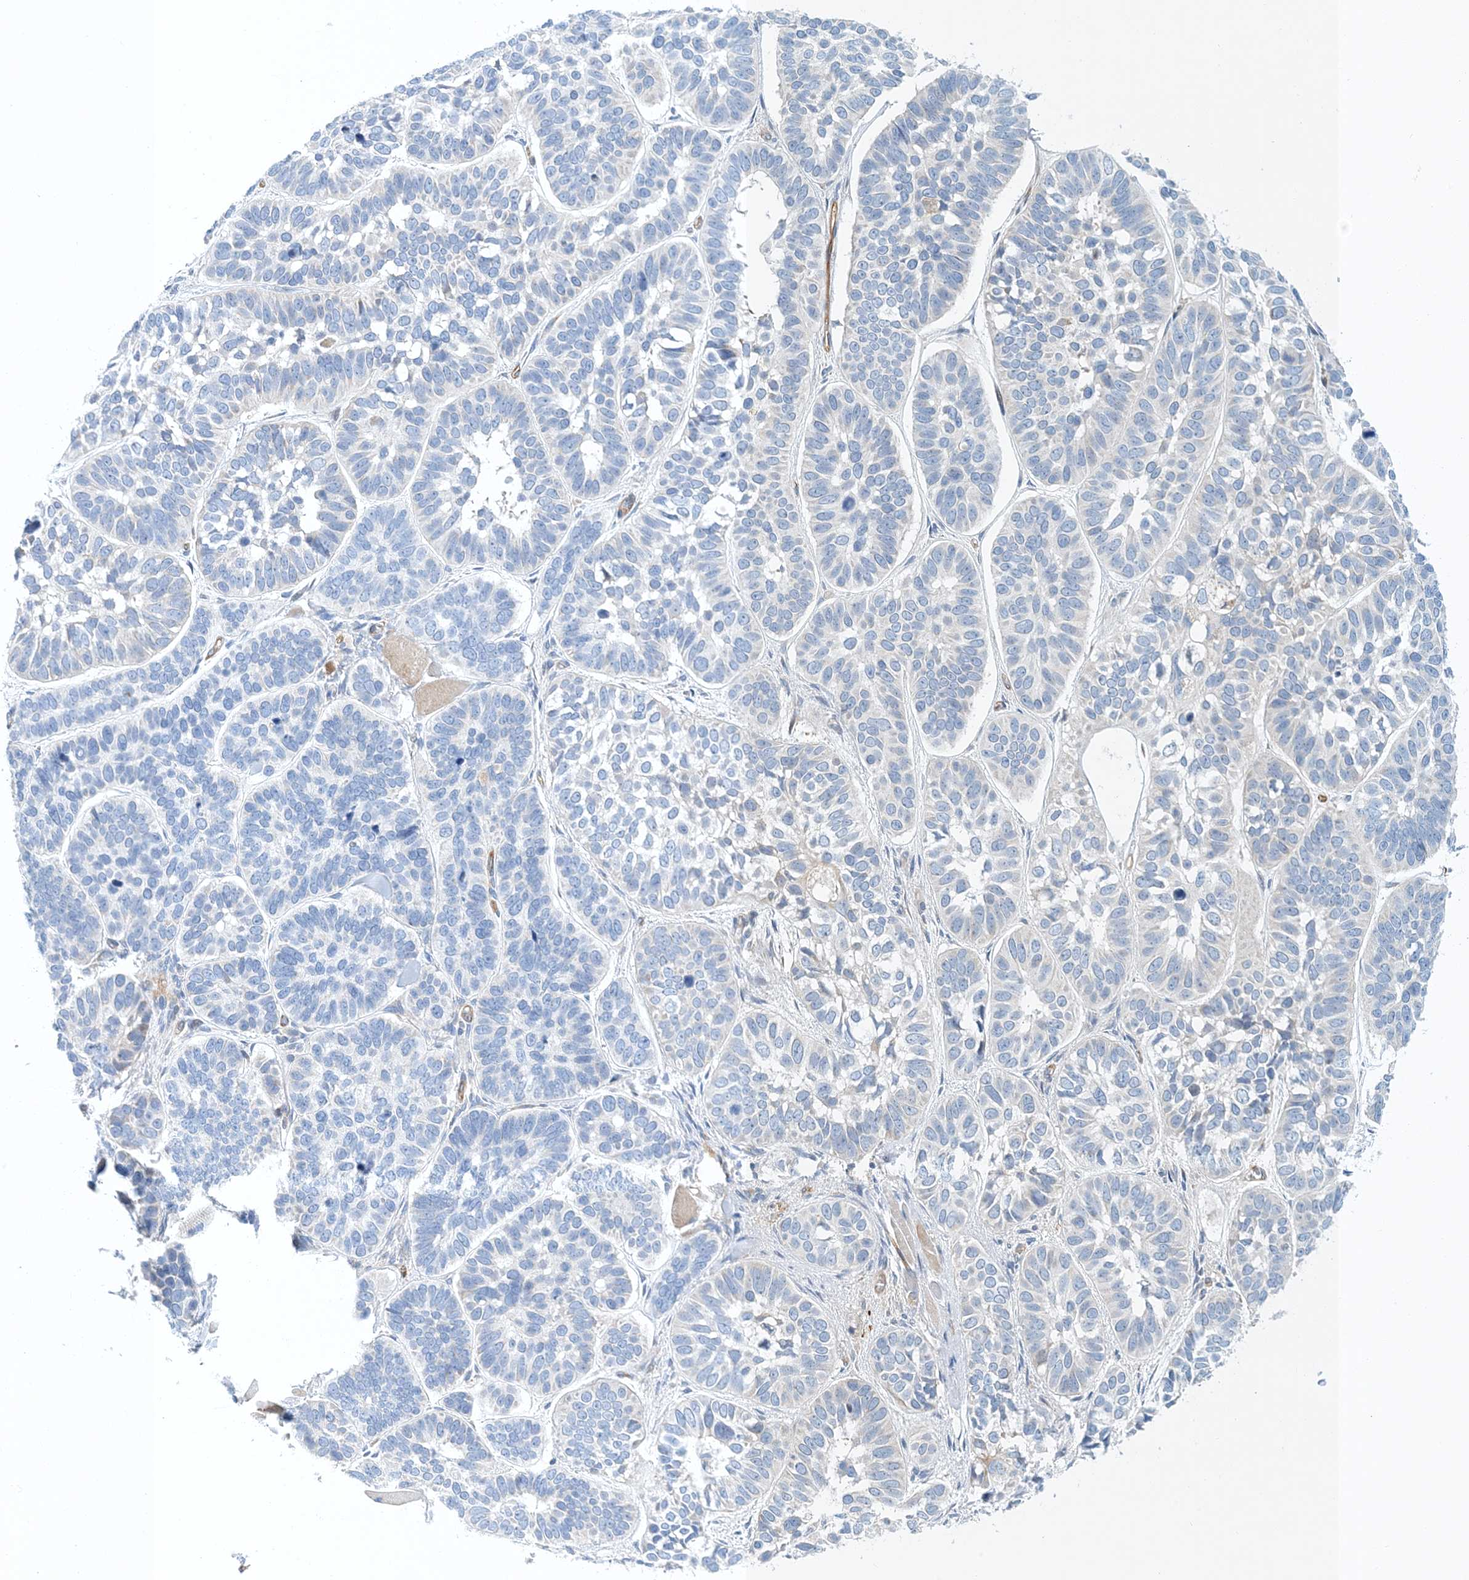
{"staining": {"intensity": "negative", "quantity": "none", "location": "none"}, "tissue": "skin cancer", "cell_type": "Tumor cells", "image_type": "cancer", "snomed": [{"axis": "morphology", "description": "Basal cell carcinoma"}, {"axis": "topography", "description": "Skin"}], "caption": "Protein analysis of skin cancer demonstrates no significant staining in tumor cells.", "gene": "PCDHA2", "patient": {"sex": "male", "age": 62}}